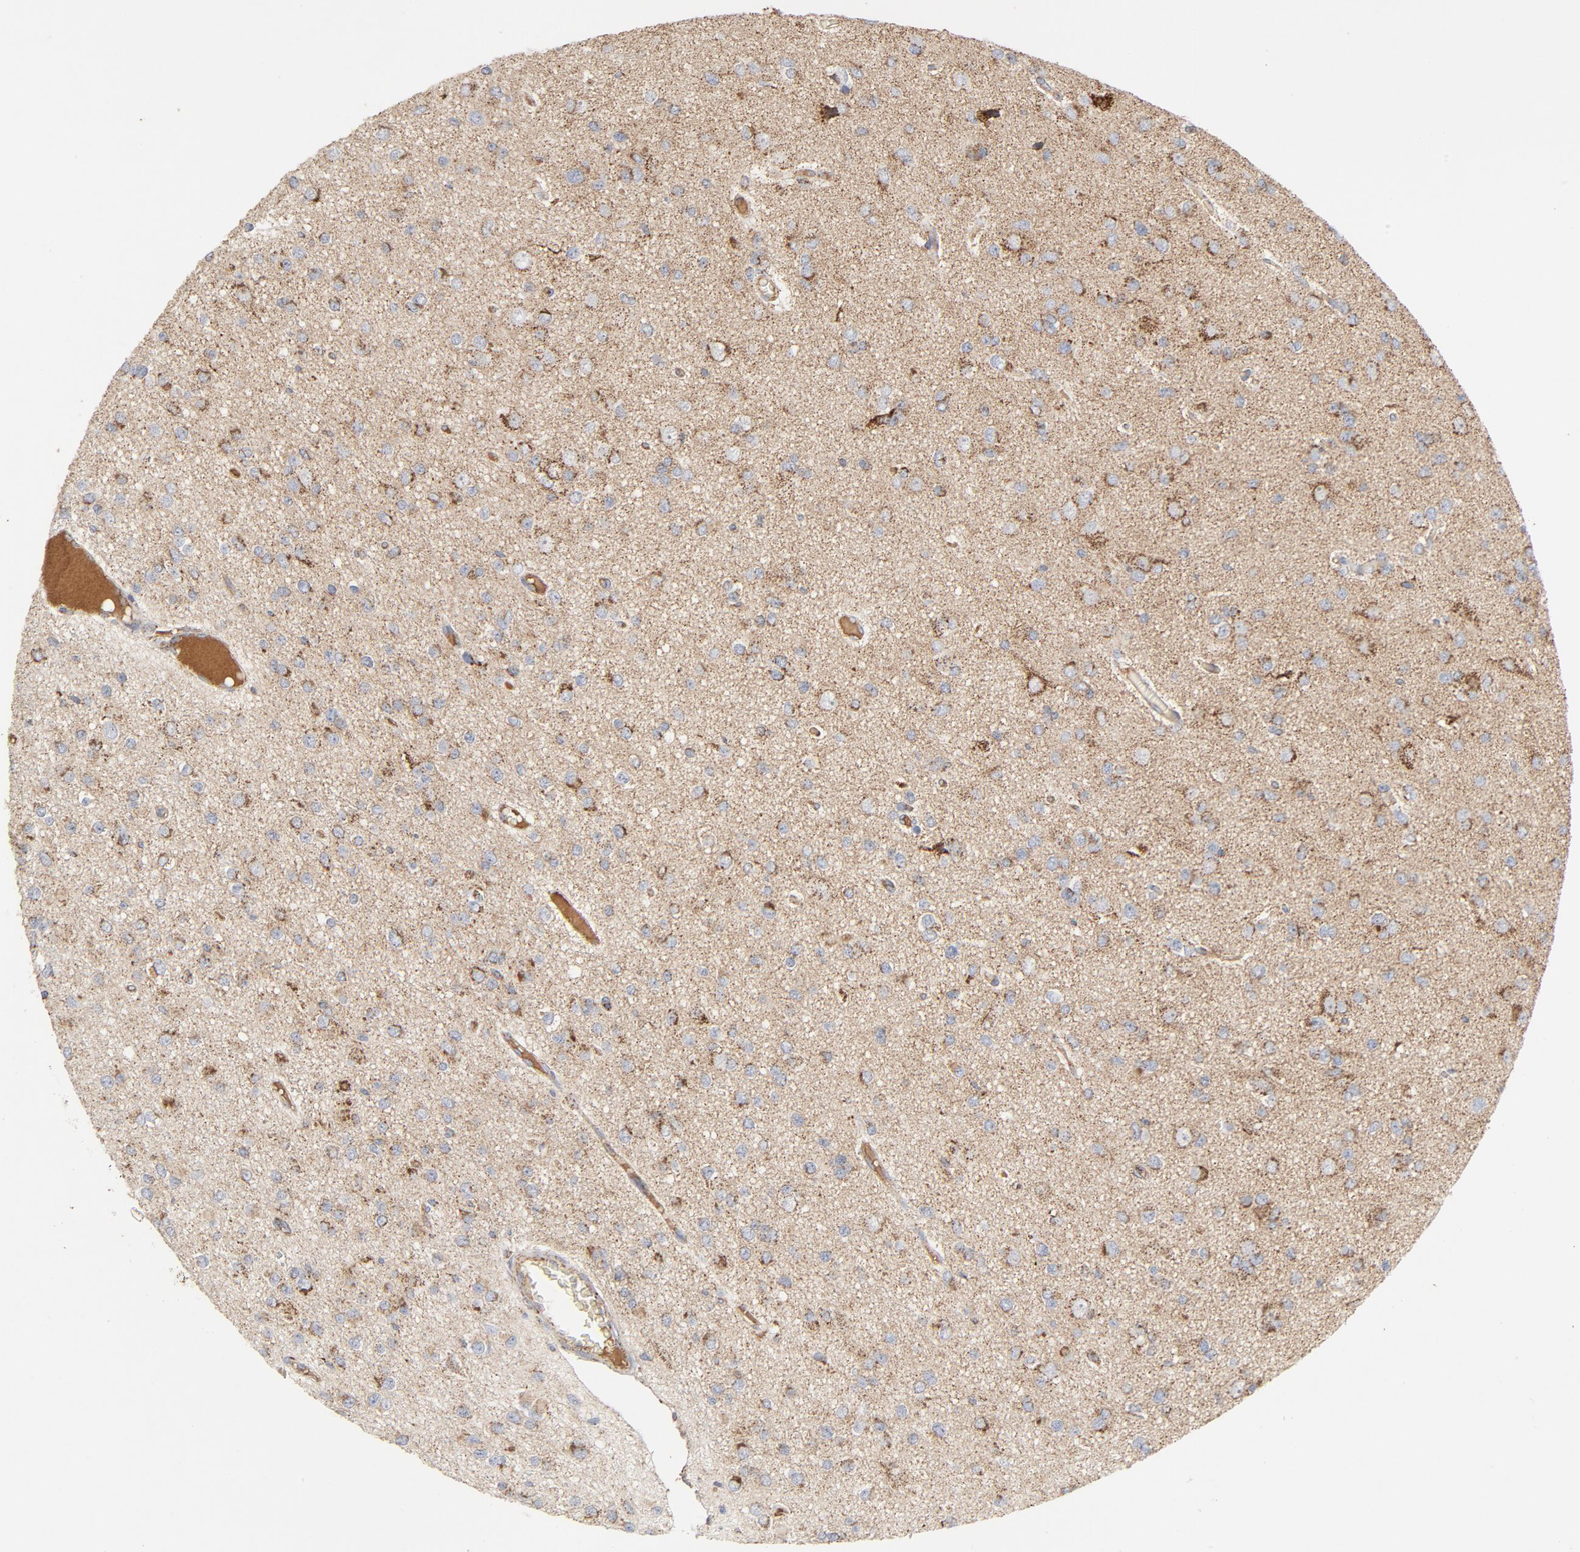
{"staining": {"intensity": "moderate", "quantity": "25%-75%", "location": "cytoplasmic/membranous"}, "tissue": "glioma", "cell_type": "Tumor cells", "image_type": "cancer", "snomed": [{"axis": "morphology", "description": "Glioma, malignant, Low grade"}, {"axis": "topography", "description": "Brain"}], "caption": "Moderate cytoplasmic/membranous staining is seen in about 25%-75% of tumor cells in glioma.", "gene": "PCNX4", "patient": {"sex": "male", "age": 42}}